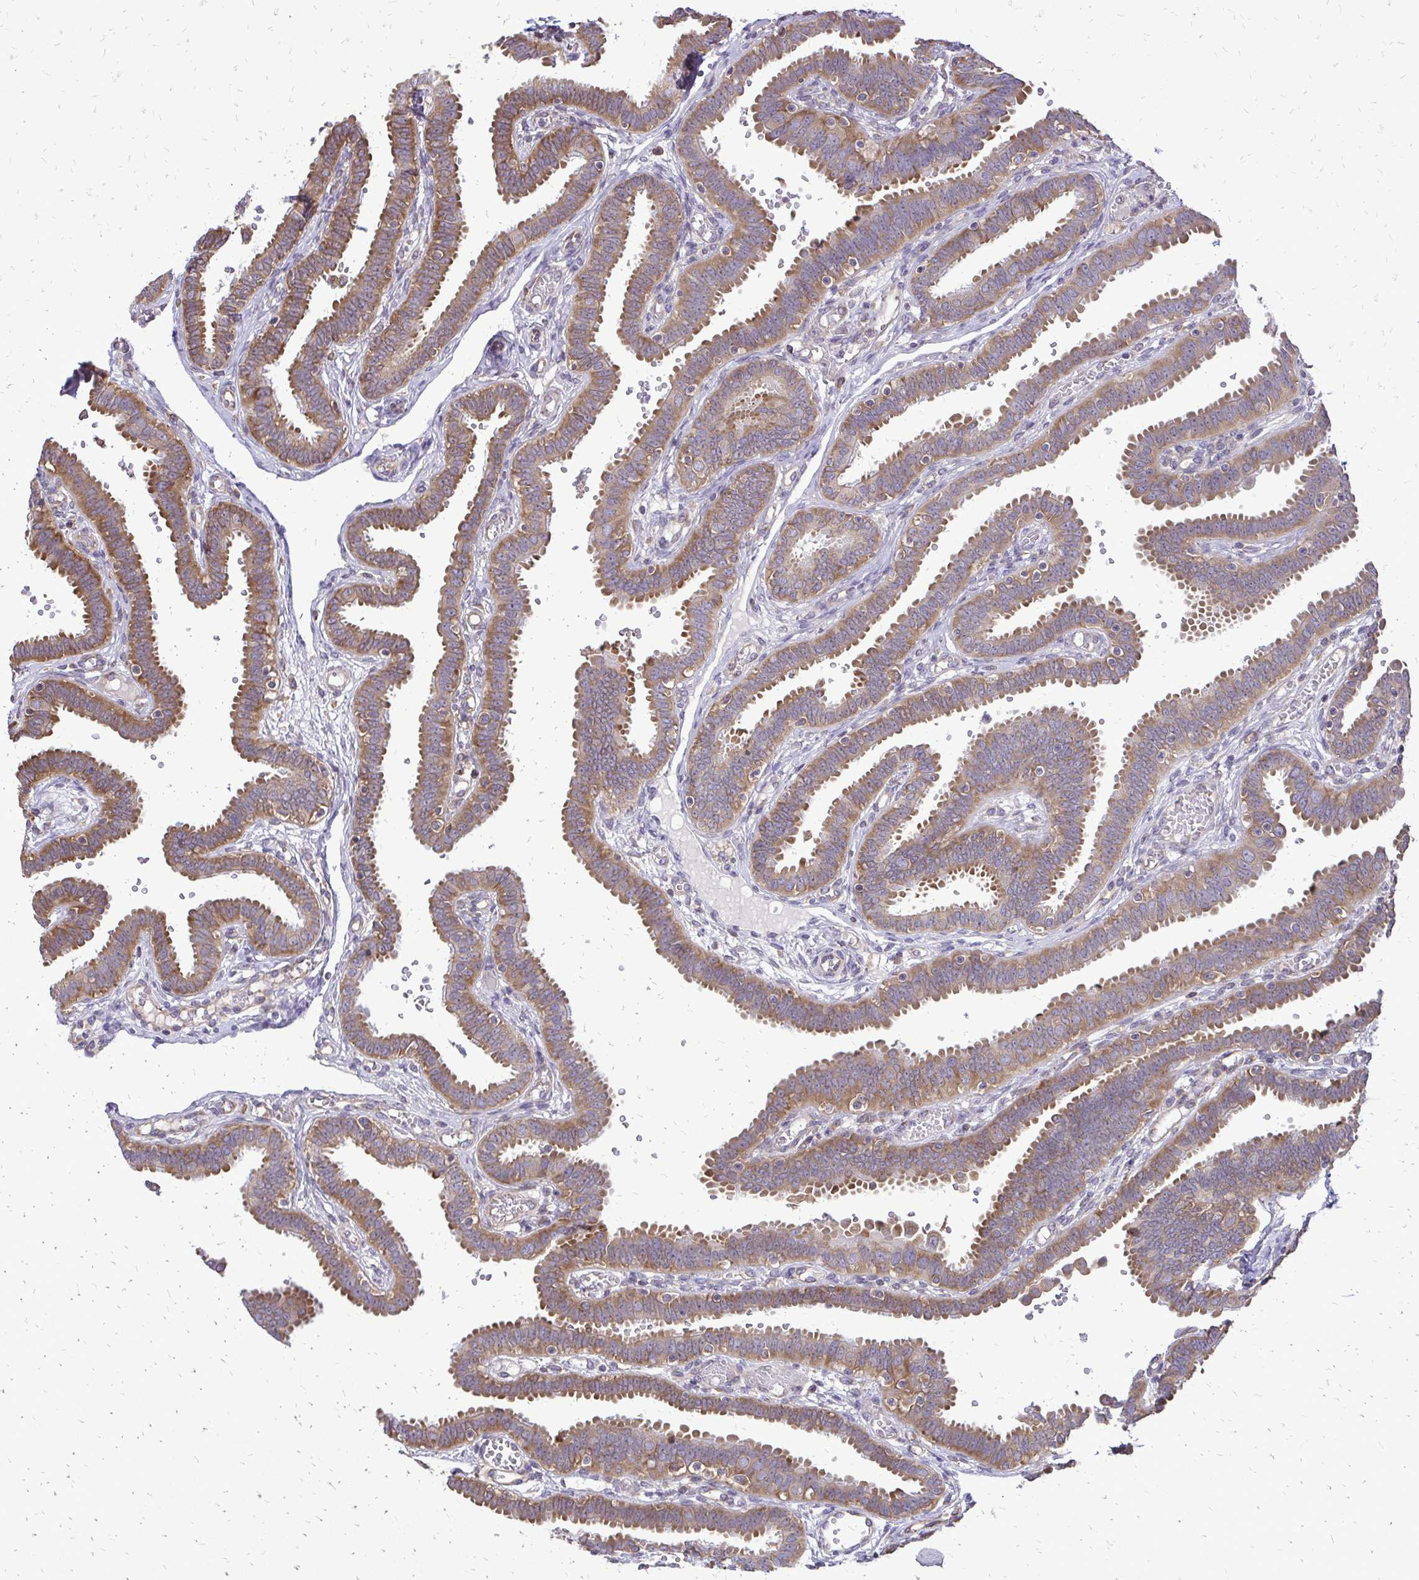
{"staining": {"intensity": "moderate", "quantity": ">75%", "location": "cytoplasmic/membranous"}, "tissue": "fallopian tube", "cell_type": "Glandular cells", "image_type": "normal", "snomed": [{"axis": "morphology", "description": "Normal tissue, NOS"}, {"axis": "topography", "description": "Fallopian tube"}], "caption": "A medium amount of moderate cytoplasmic/membranous expression is identified in approximately >75% of glandular cells in benign fallopian tube.", "gene": "RPS3", "patient": {"sex": "female", "age": 37}}